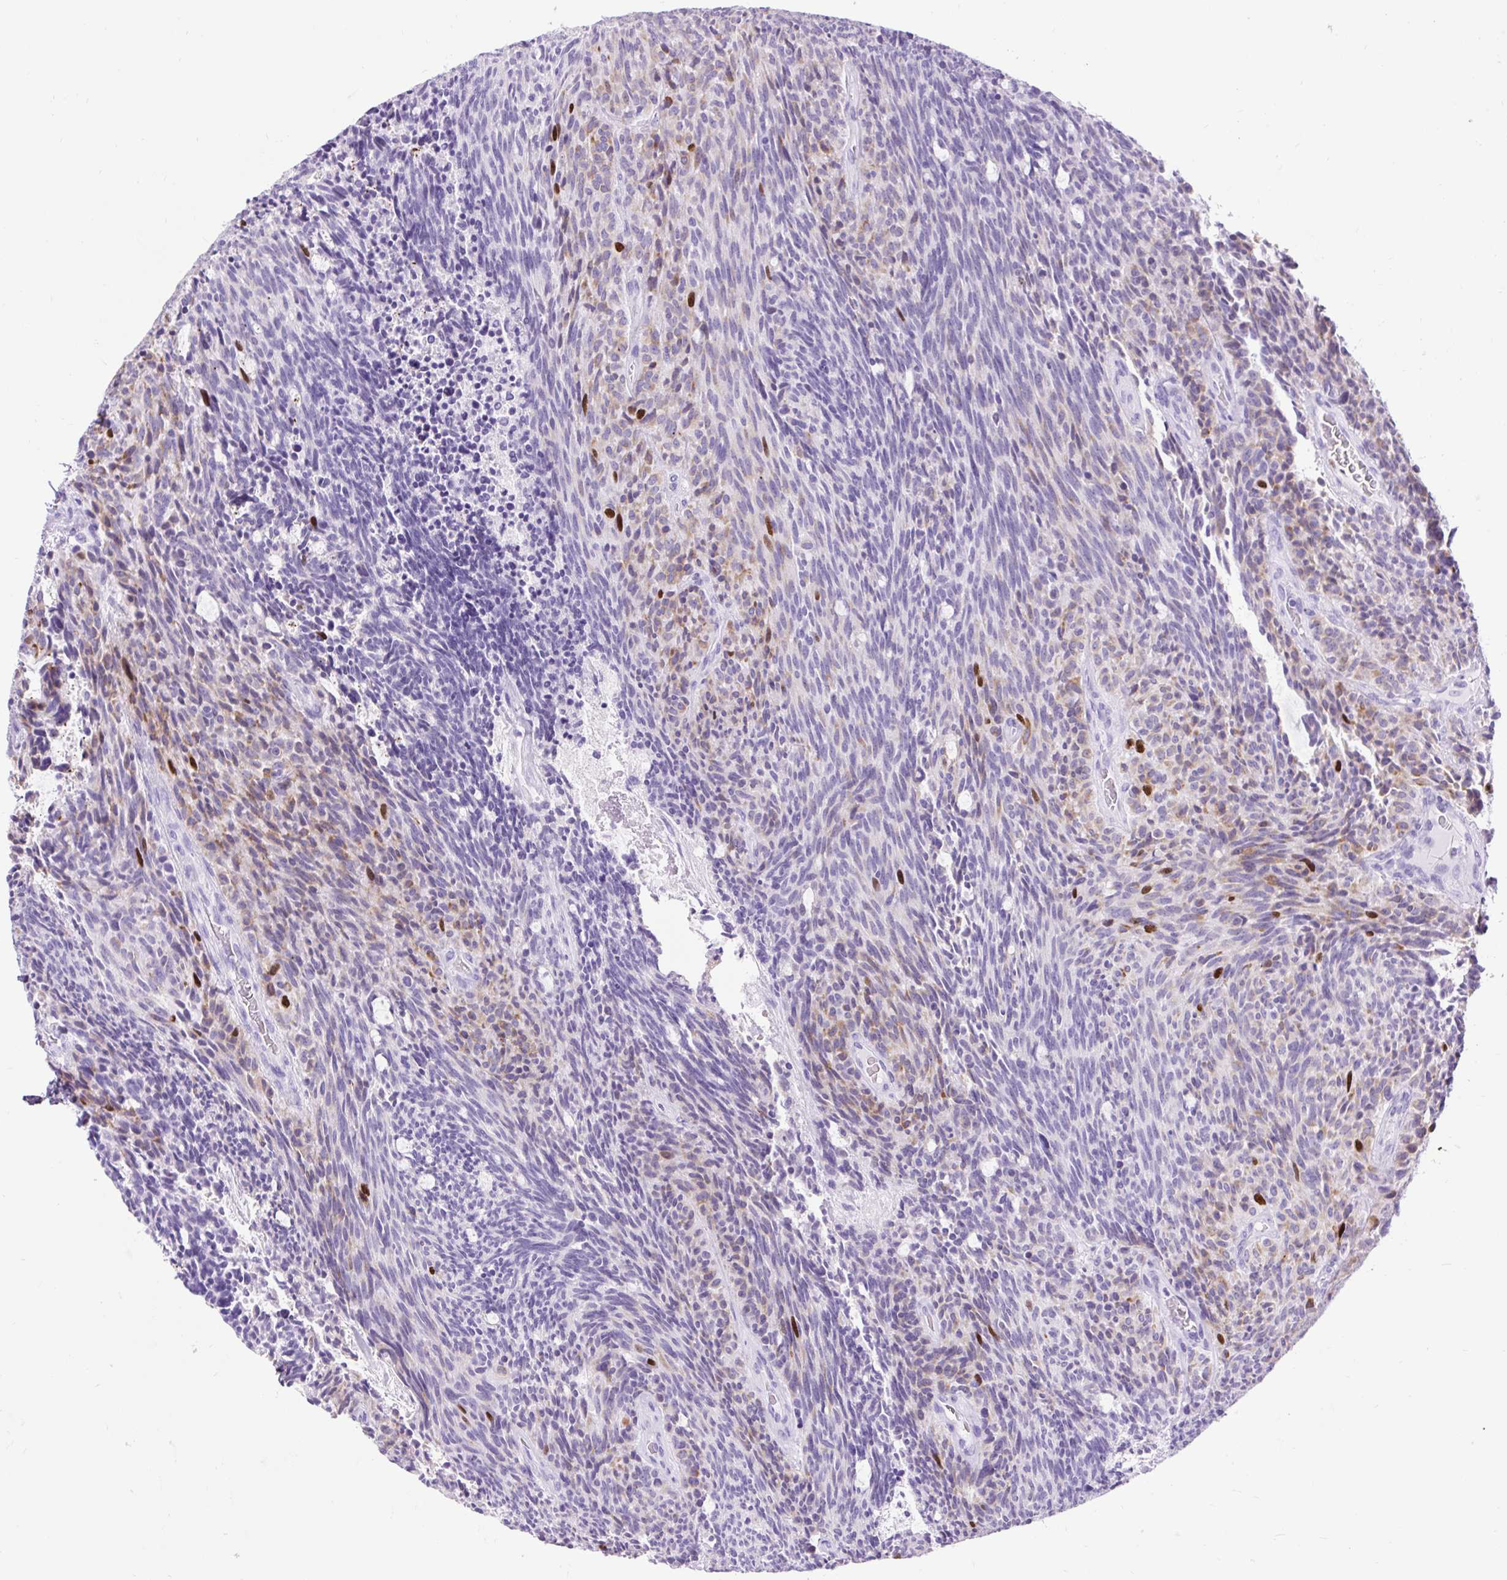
{"staining": {"intensity": "strong", "quantity": "<25%", "location": "nuclear"}, "tissue": "carcinoid", "cell_type": "Tumor cells", "image_type": "cancer", "snomed": [{"axis": "morphology", "description": "Carcinoid, malignant, NOS"}, {"axis": "topography", "description": "Pancreas"}], "caption": "DAB (3,3'-diaminobenzidine) immunohistochemical staining of human carcinoid demonstrates strong nuclear protein staining in about <25% of tumor cells.", "gene": "RACGAP1", "patient": {"sex": "female", "age": 54}}